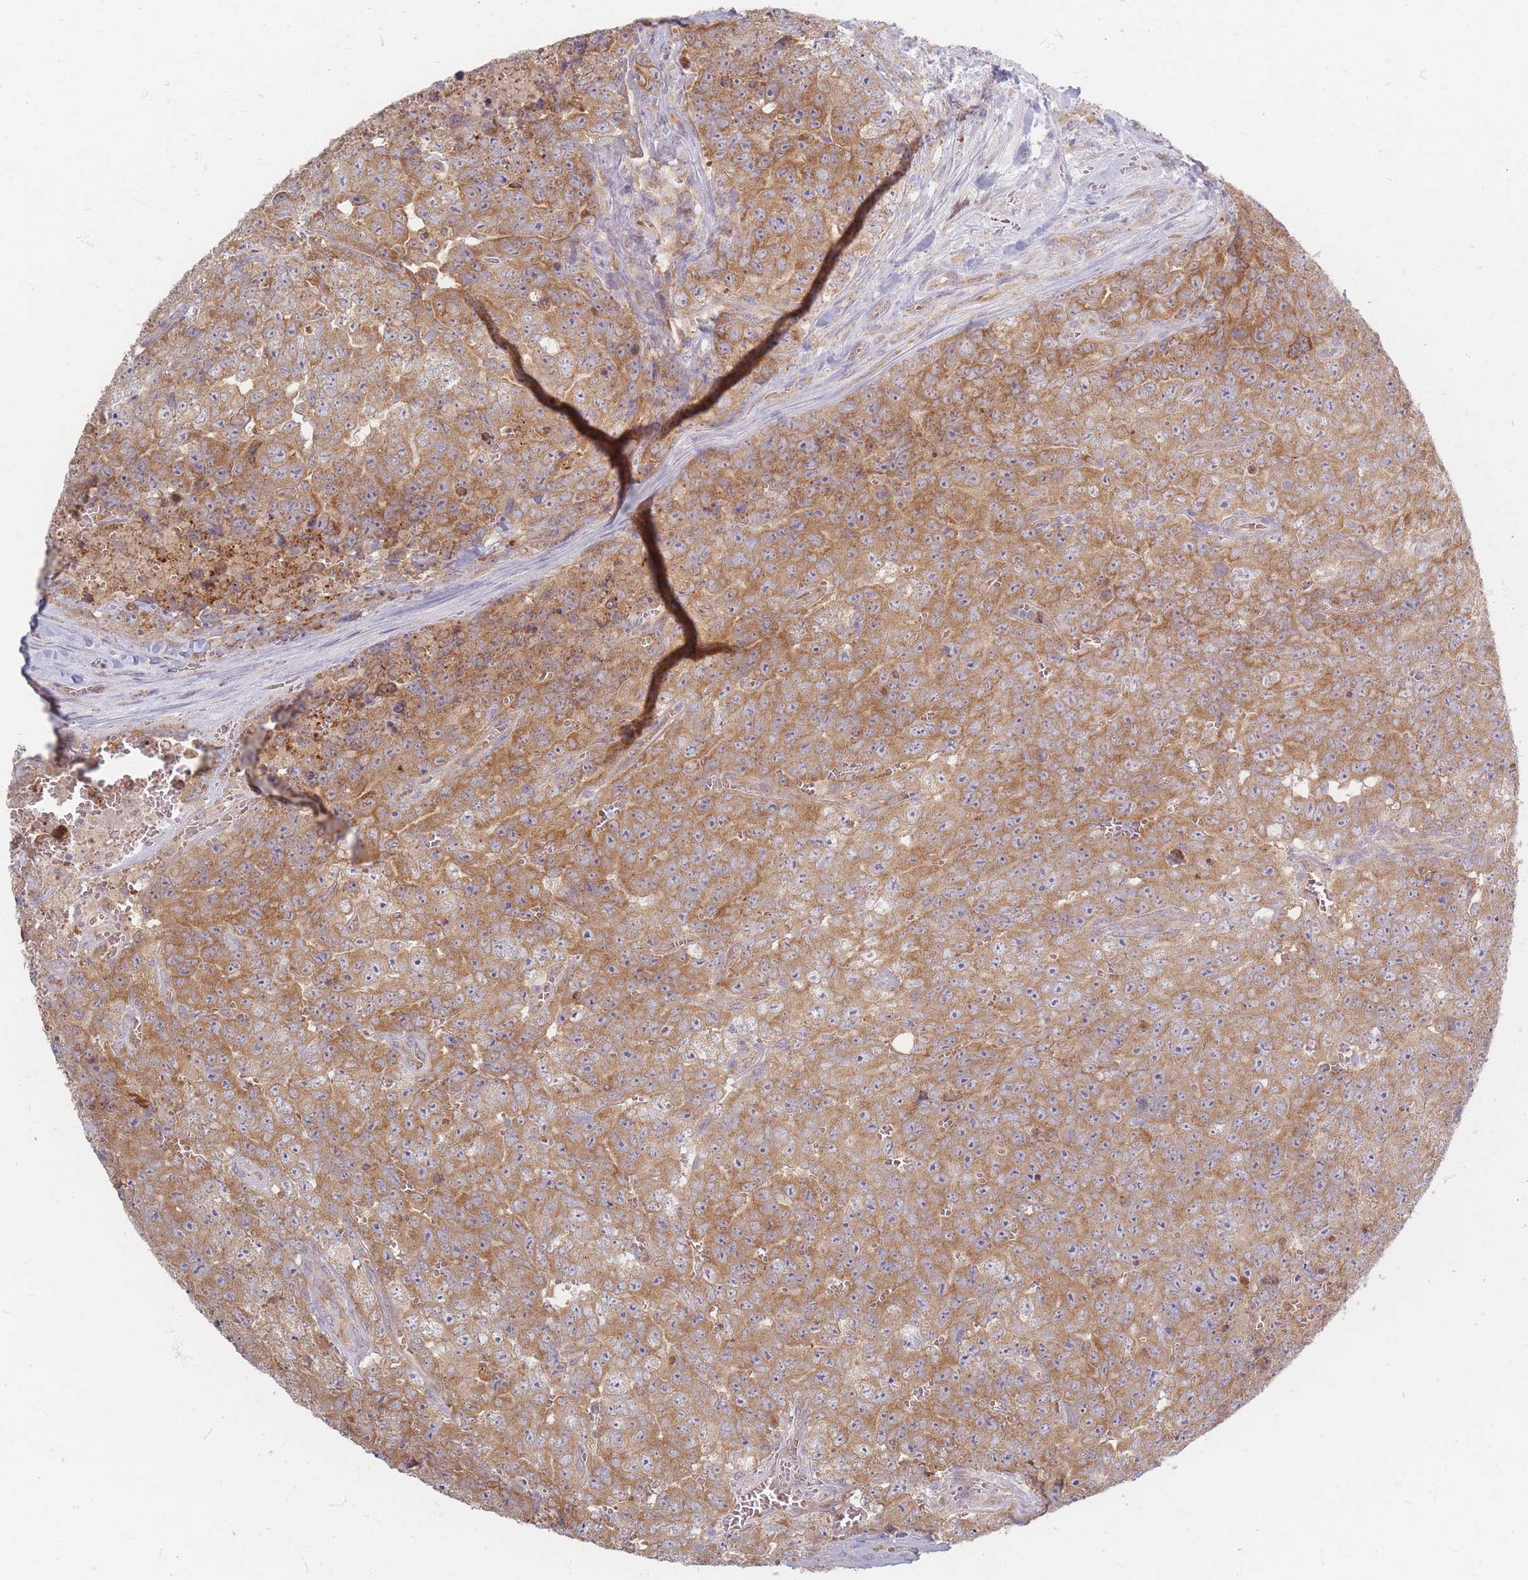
{"staining": {"intensity": "moderate", "quantity": ">75%", "location": "cytoplasmic/membranous"}, "tissue": "testis cancer", "cell_type": "Tumor cells", "image_type": "cancer", "snomed": [{"axis": "morphology", "description": "Seminoma, NOS"}, {"axis": "morphology", "description": "Teratoma, malignant, NOS"}, {"axis": "topography", "description": "Testis"}], "caption": "Testis malignant teratoma stained with DAB immunohistochemistry demonstrates medium levels of moderate cytoplasmic/membranous positivity in about >75% of tumor cells. (DAB (3,3'-diaminobenzidine) = brown stain, brightfield microscopy at high magnification).", "gene": "SMIM14", "patient": {"sex": "male", "age": 34}}